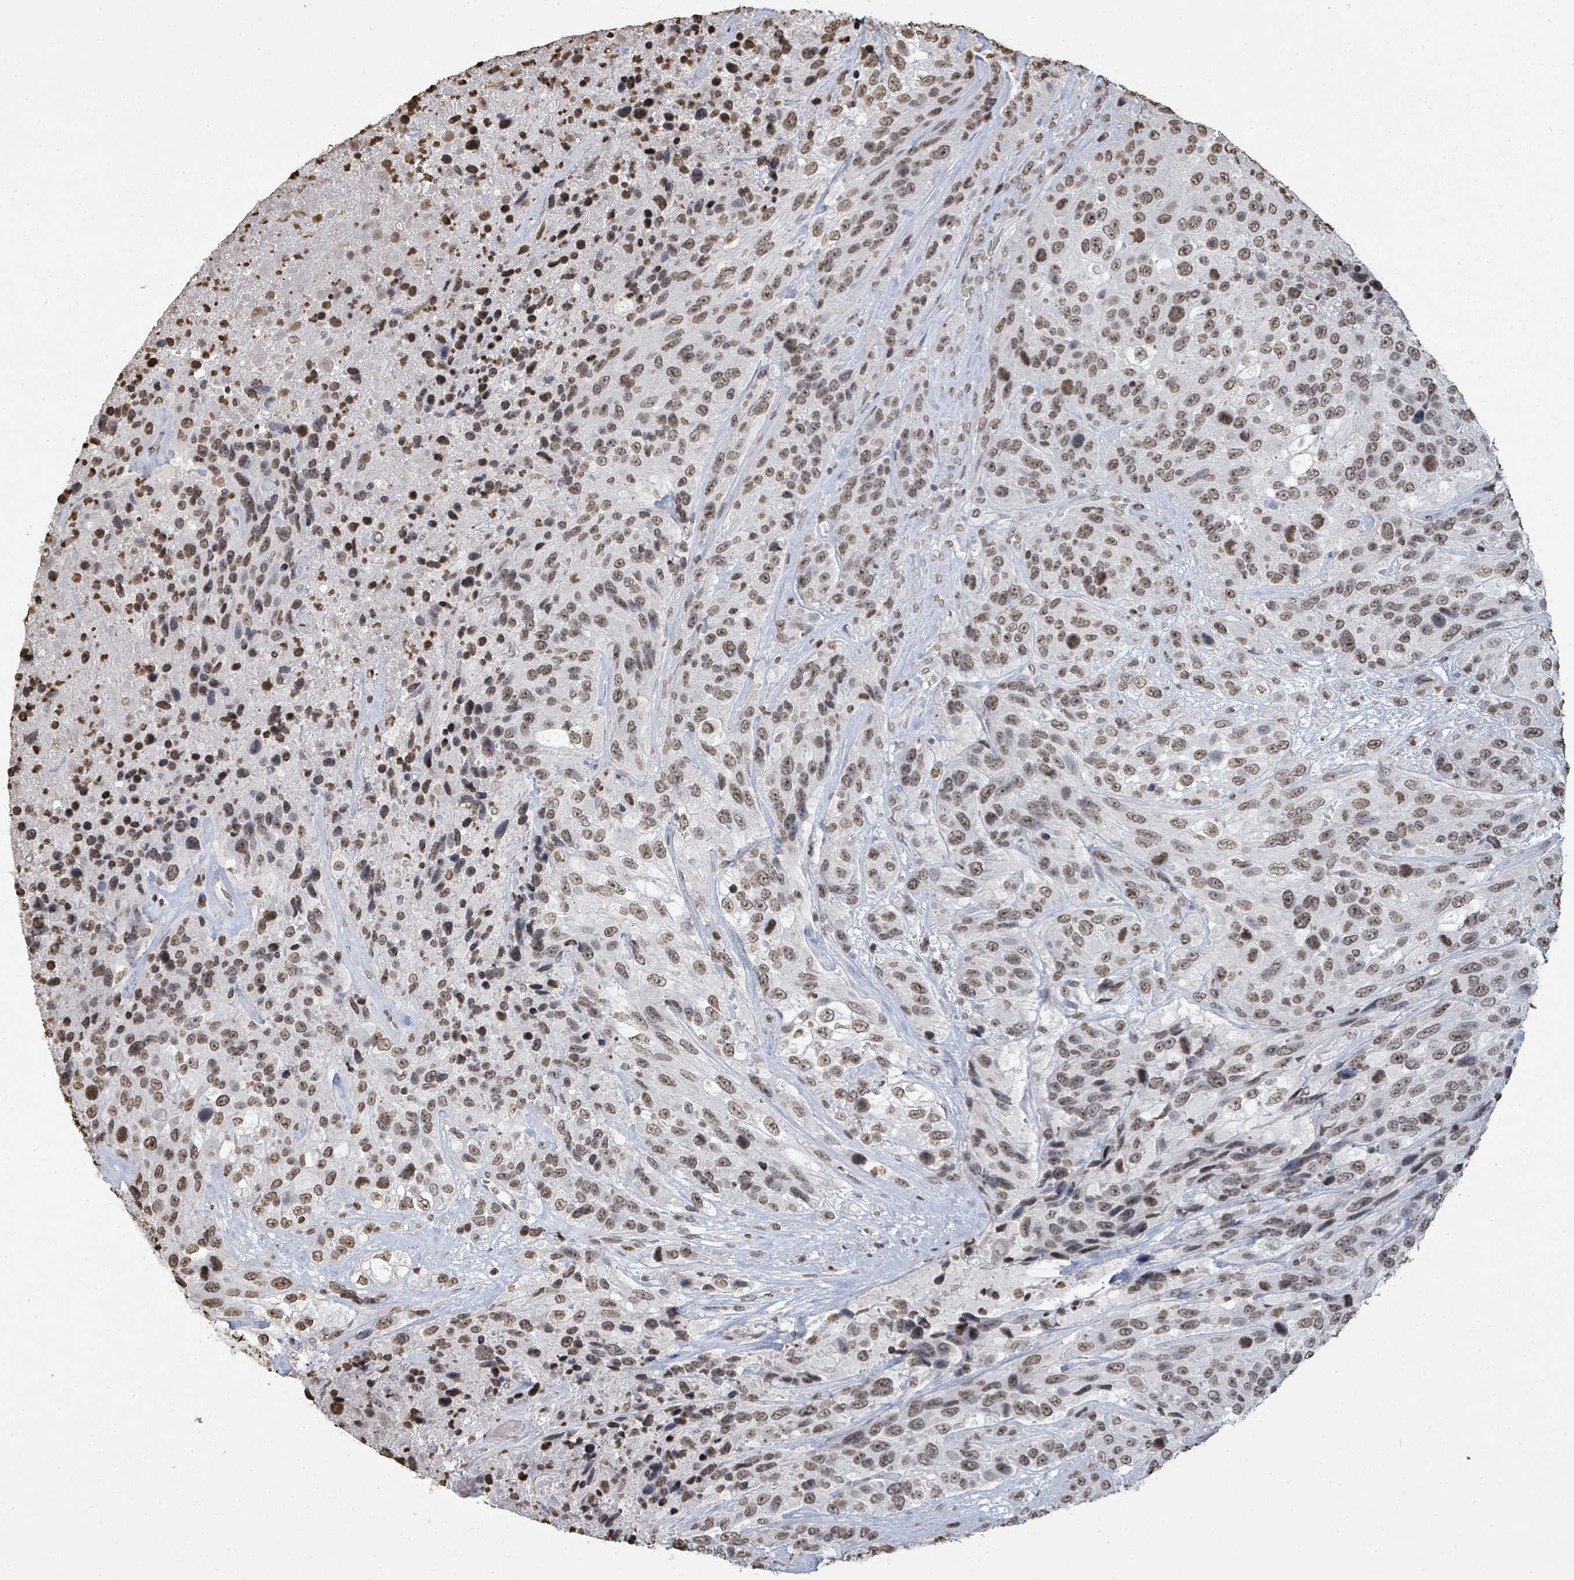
{"staining": {"intensity": "moderate", "quantity": ">75%", "location": "nuclear"}, "tissue": "urothelial cancer", "cell_type": "Tumor cells", "image_type": "cancer", "snomed": [{"axis": "morphology", "description": "Urothelial carcinoma, High grade"}, {"axis": "topography", "description": "Urinary bladder"}], "caption": "An IHC histopathology image of neoplastic tissue is shown. Protein staining in brown labels moderate nuclear positivity in high-grade urothelial carcinoma within tumor cells.", "gene": "MRPS12", "patient": {"sex": "female", "age": 70}}